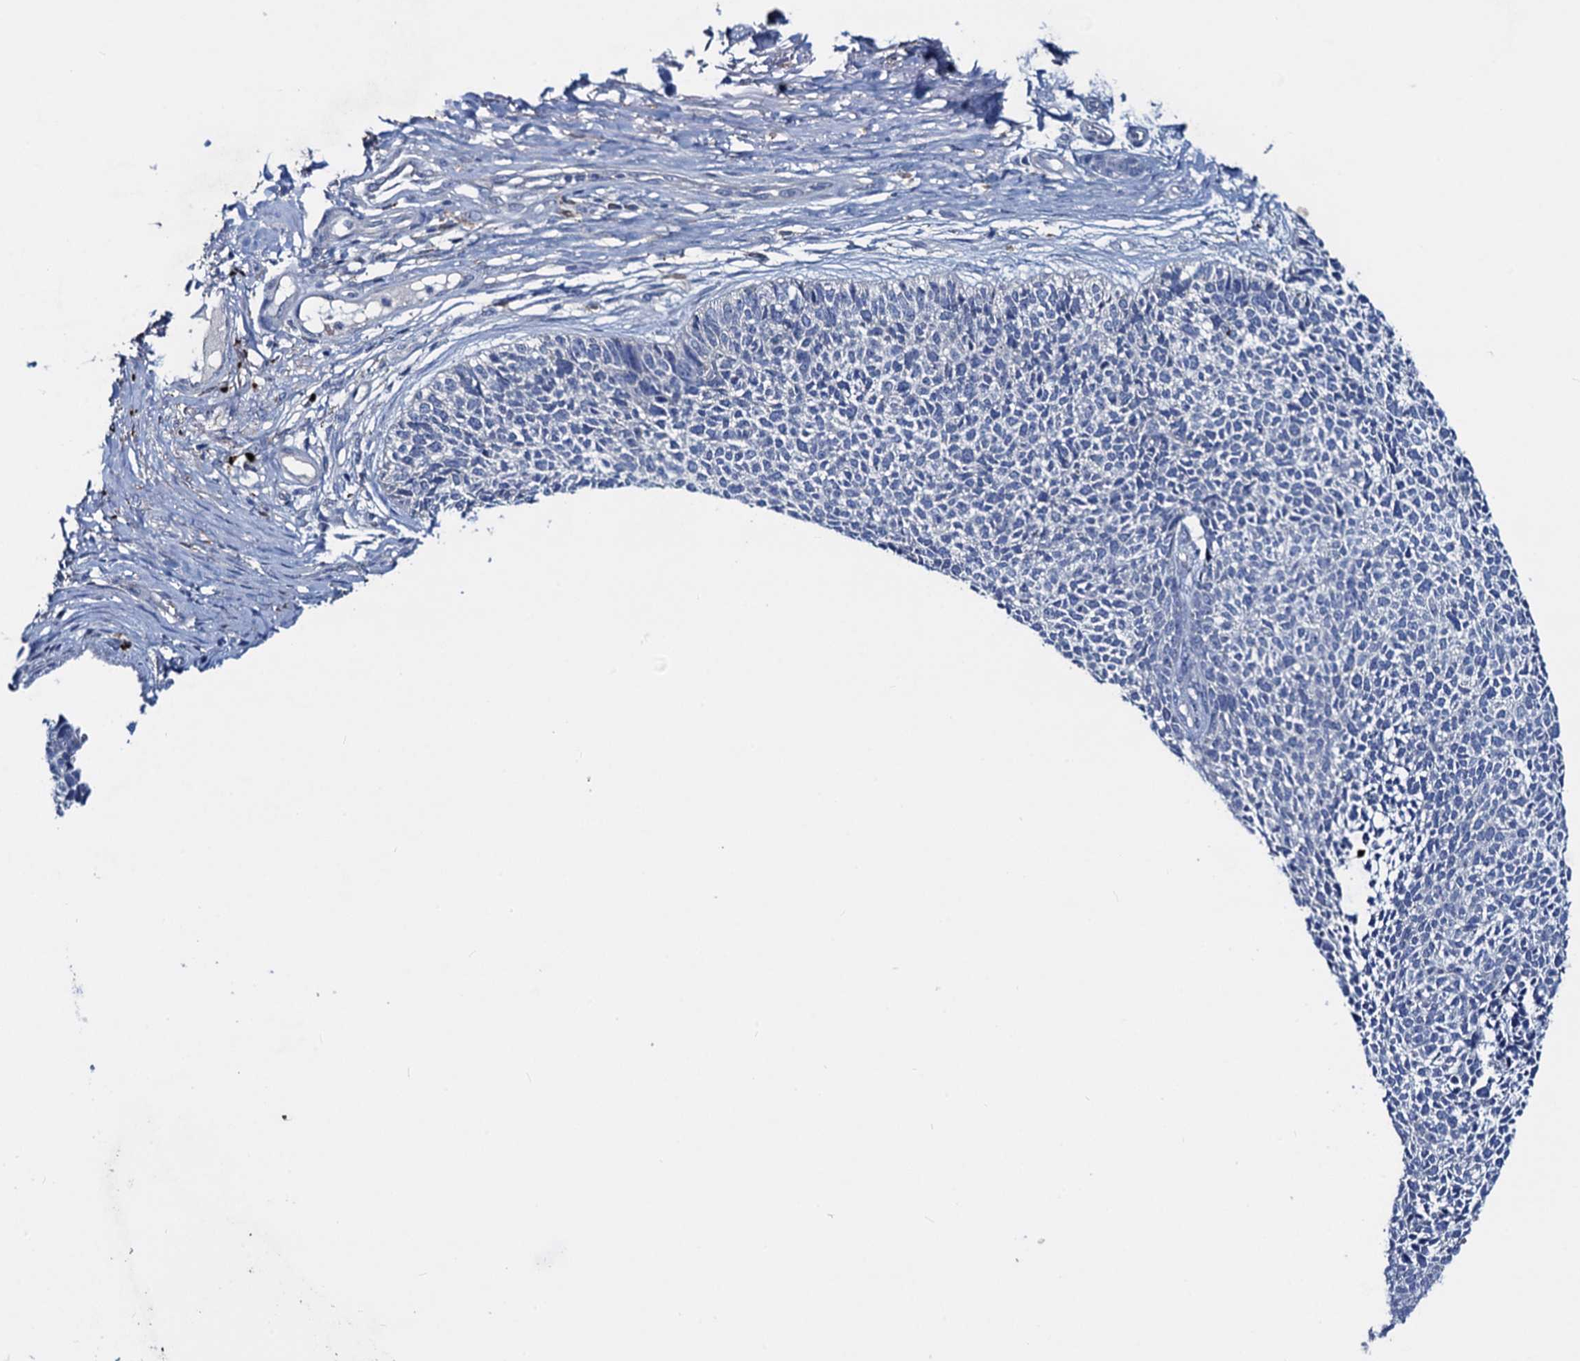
{"staining": {"intensity": "negative", "quantity": "none", "location": "none"}, "tissue": "skin cancer", "cell_type": "Tumor cells", "image_type": "cancer", "snomed": [{"axis": "morphology", "description": "Basal cell carcinoma"}, {"axis": "topography", "description": "Skin"}], "caption": "Tumor cells are negative for protein expression in human skin cancer.", "gene": "RTKN2", "patient": {"sex": "female", "age": 84}}